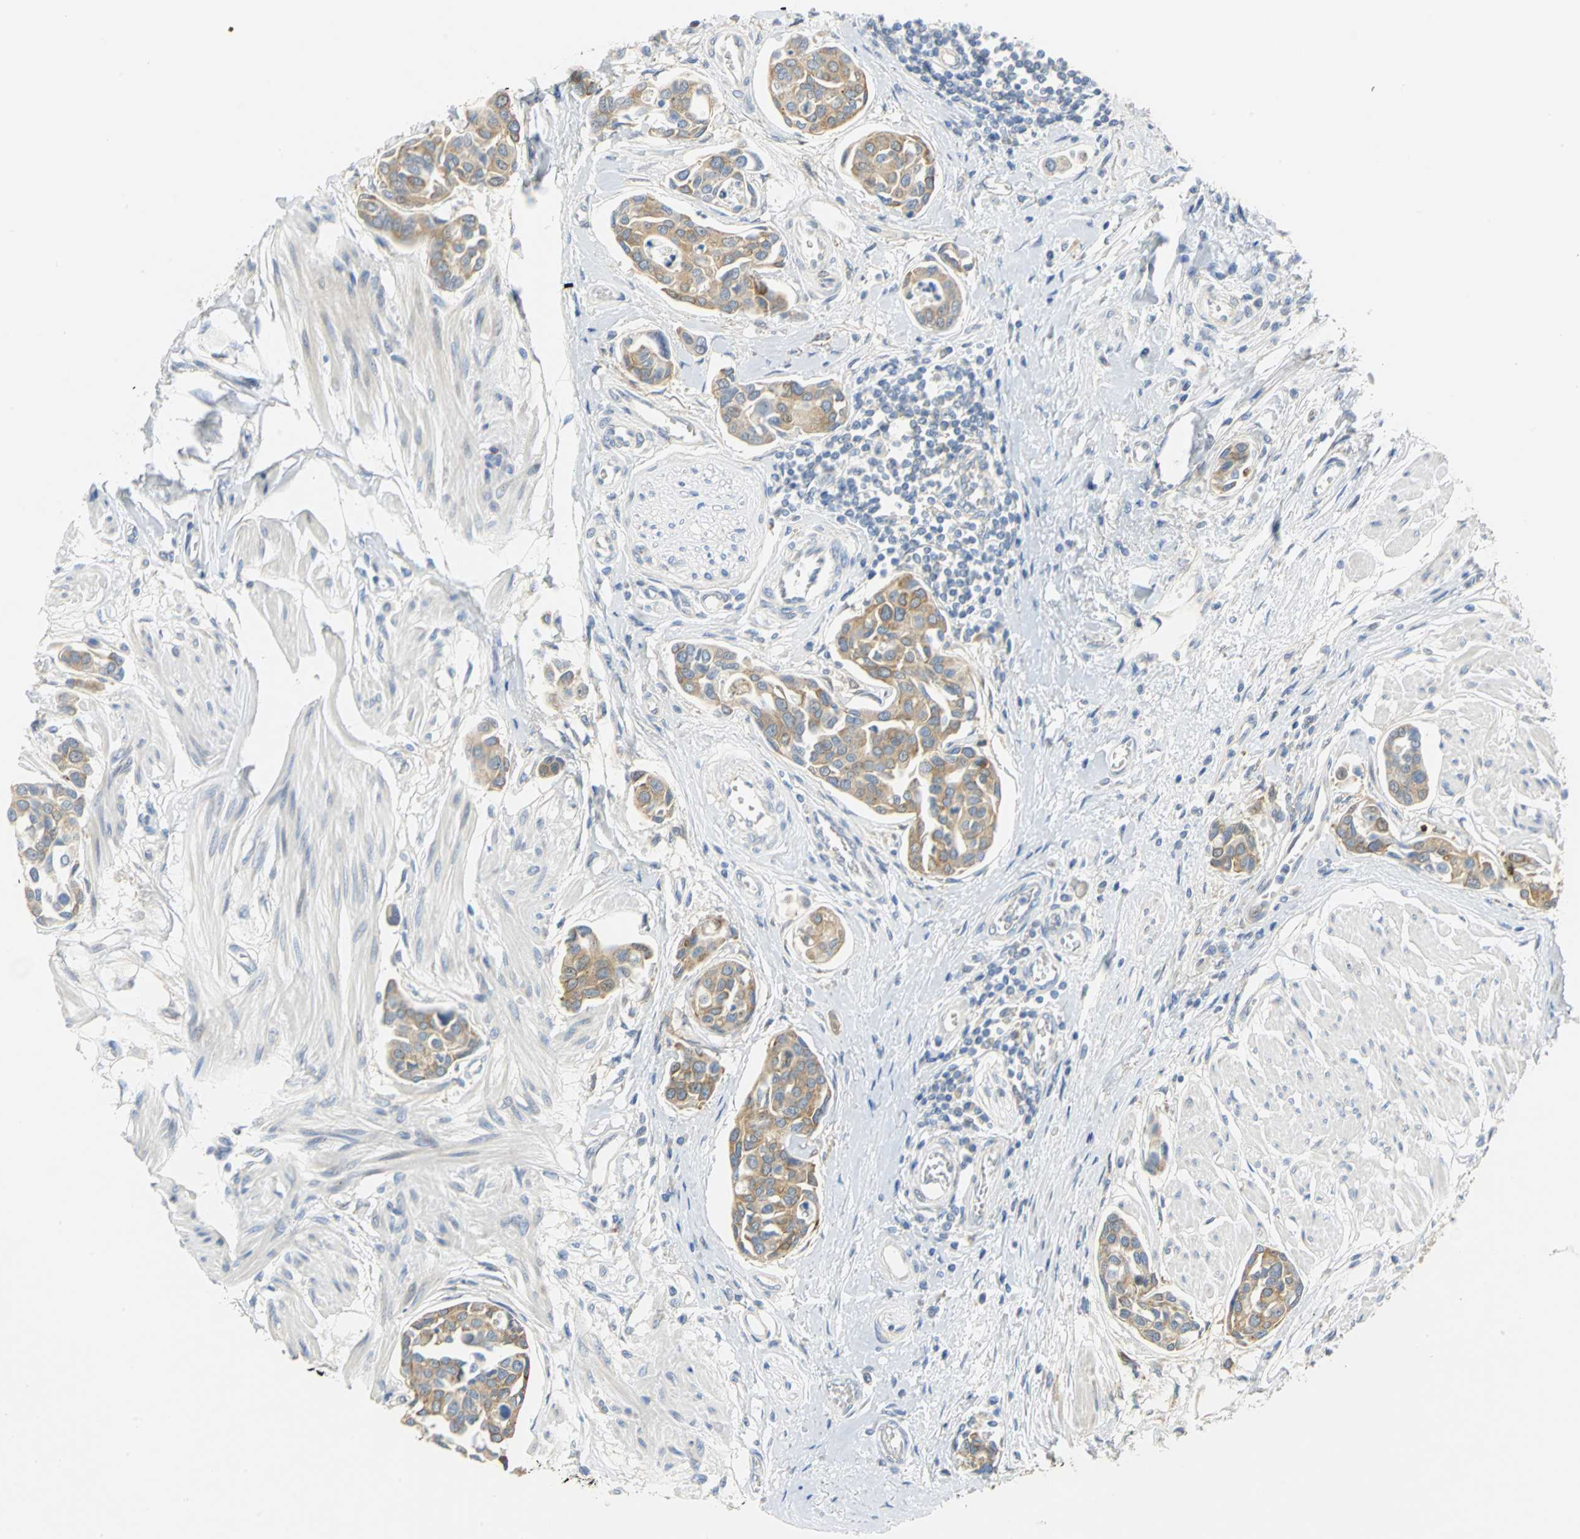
{"staining": {"intensity": "moderate", "quantity": ">75%", "location": "cytoplasmic/membranous"}, "tissue": "urothelial cancer", "cell_type": "Tumor cells", "image_type": "cancer", "snomed": [{"axis": "morphology", "description": "Urothelial carcinoma, High grade"}, {"axis": "topography", "description": "Urinary bladder"}], "caption": "High-grade urothelial carcinoma was stained to show a protein in brown. There is medium levels of moderate cytoplasmic/membranous staining in about >75% of tumor cells.", "gene": "YBX1", "patient": {"sex": "male", "age": 78}}